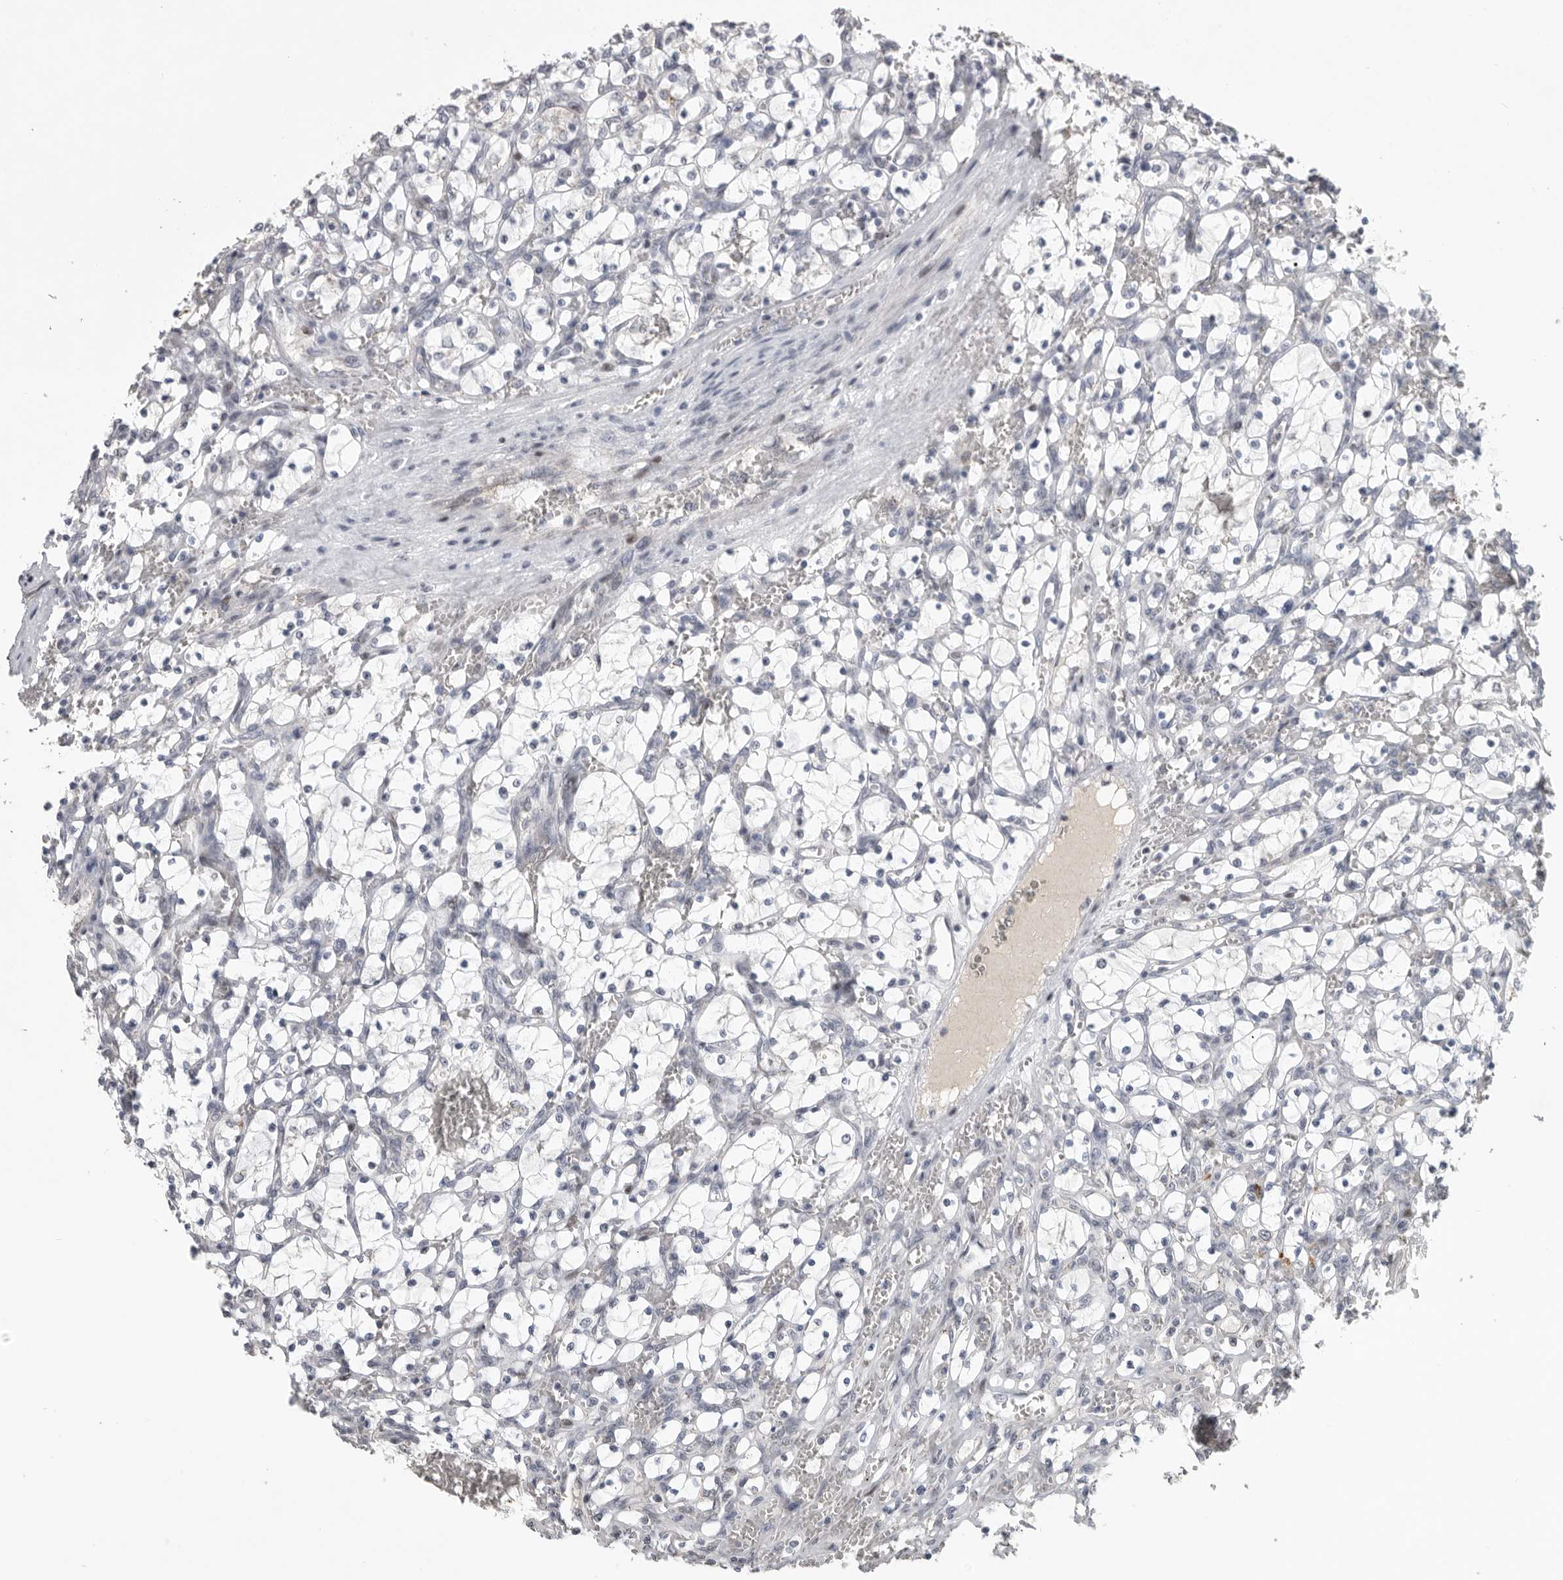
{"staining": {"intensity": "negative", "quantity": "none", "location": "none"}, "tissue": "renal cancer", "cell_type": "Tumor cells", "image_type": "cancer", "snomed": [{"axis": "morphology", "description": "Adenocarcinoma, NOS"}, {"axis": "topography", "description": "Kidney"}], "caption": "DAB immunohistochemical staining of human renal cancer (adenocarcinoma) exhibits no significant staining in tumor cells. Nuclei are stained in blue.", "gene": "PCMTD1", "patient": {"sex": "female", "age": 69}}